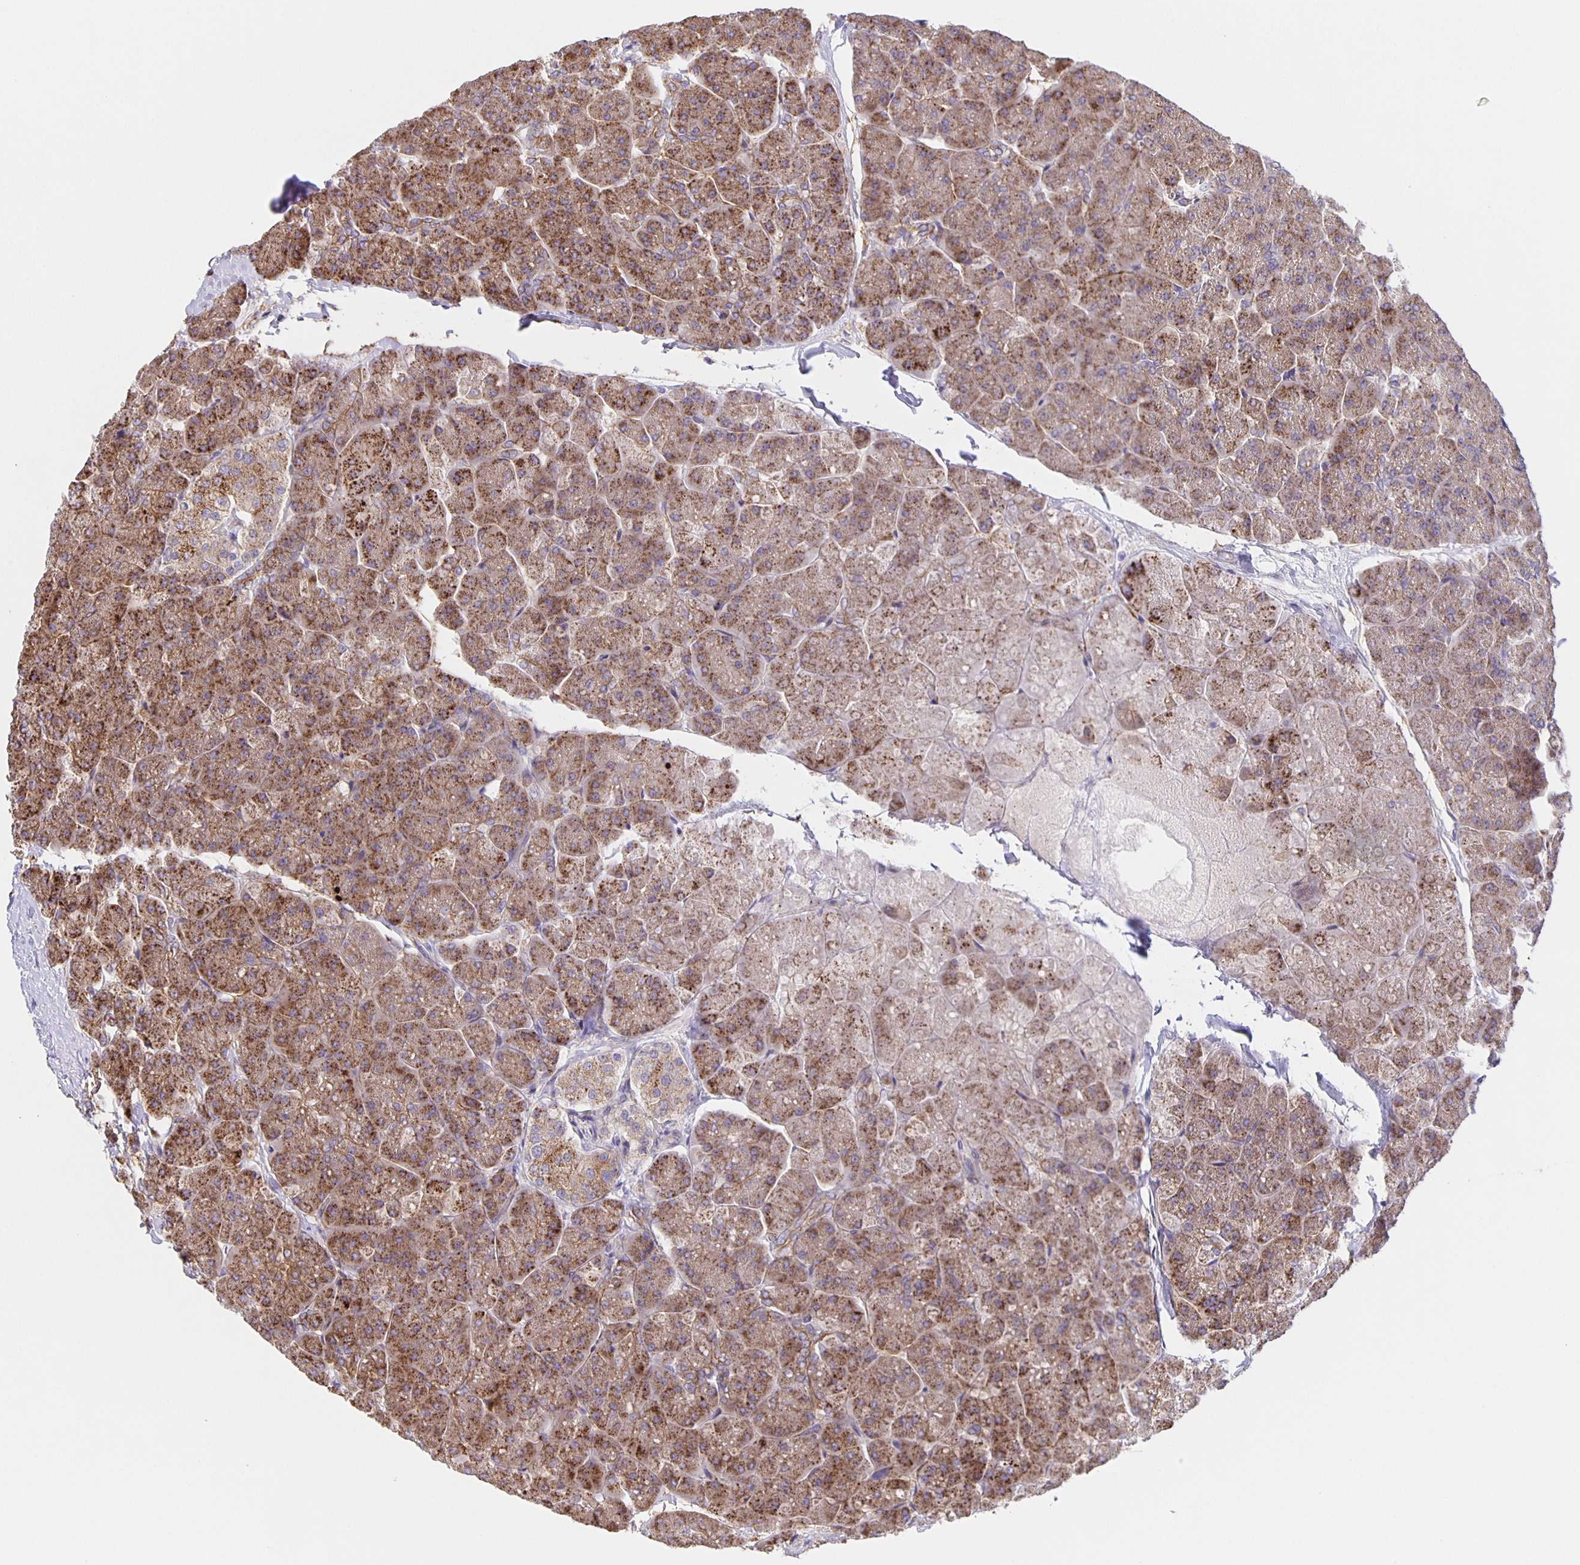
{"staining": {"intensity": "strong", "quantity": "25%-75%", "location": "cytoplasmic/membranous"}, "tissue": "pancreas", "cell_type": "Exocrine glandular cells", "image_type": "normal", "snomed": [{"axis": "morphology", "description": "Normal tissue, NOS"}, {"axis": "topography", "description": "Pancreas"}, {"axis": "topography", "description": "Peripheral nerve tissue"}], "caption": "Immunohistochemical staining of normal human pancreas exhibits high levels of strong cytoplasmic/membranous staining in about 25%-75% of exocrine glandular cells.", "gene": "JMJD4", "patient": {"sex": "male", "age": 54}}